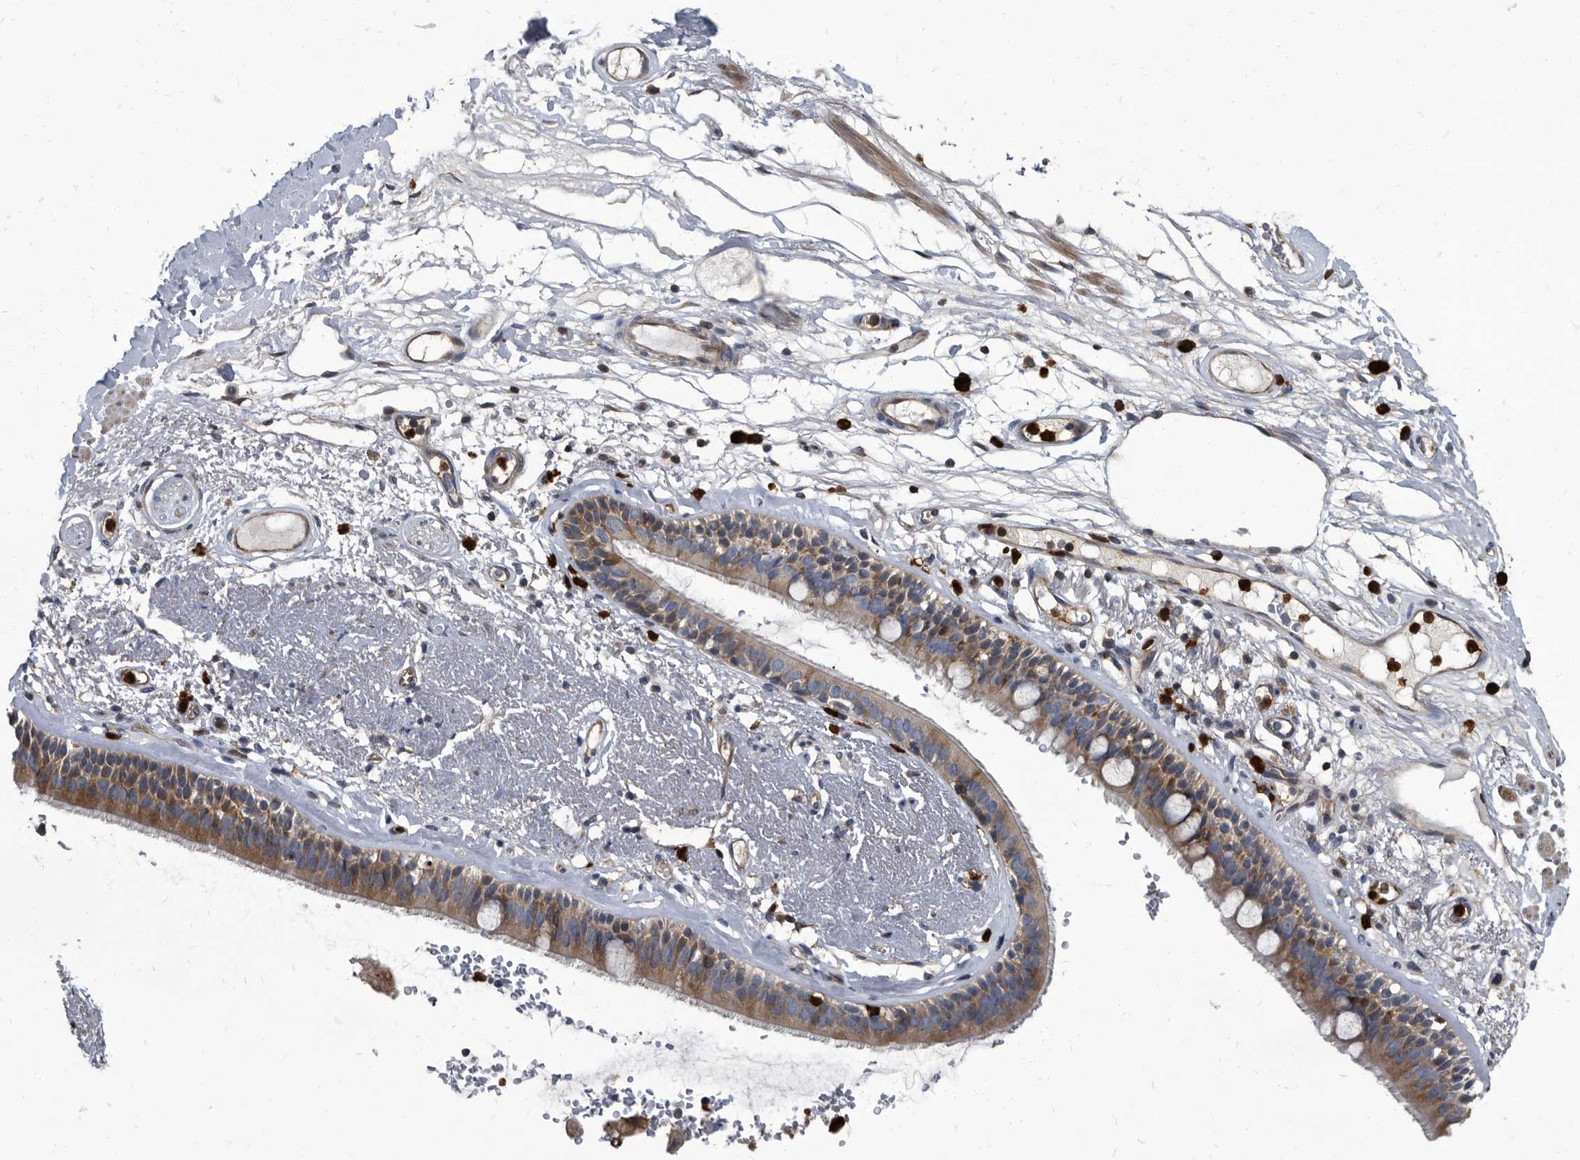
{"staining": {"intensity": "negative", "quantity": "none", "location": "none"}, "tissue": "adipose tissue", "cell_type": "Adipocytes", "image_type": "normal", "snomed": [{"axis": "morphology", "description": "Normal tissue, NOS"}, {"axis": "topography", "description": "Cartilage tissue"}], "caption": "Immunohistochemistry micrograph of benign adipose tissue: adipose tissue stained with DAB (3,3'-diaminobenzidine) displays no significant protein positivity in adipocytes. (DAB (3,3'-diaminobenzidine) immunohistochemistry (IHC) visualized using brightfield microscopy, high magnification).", "gene": "CDV3", "patient": {"sex": "female", "age": 63}}